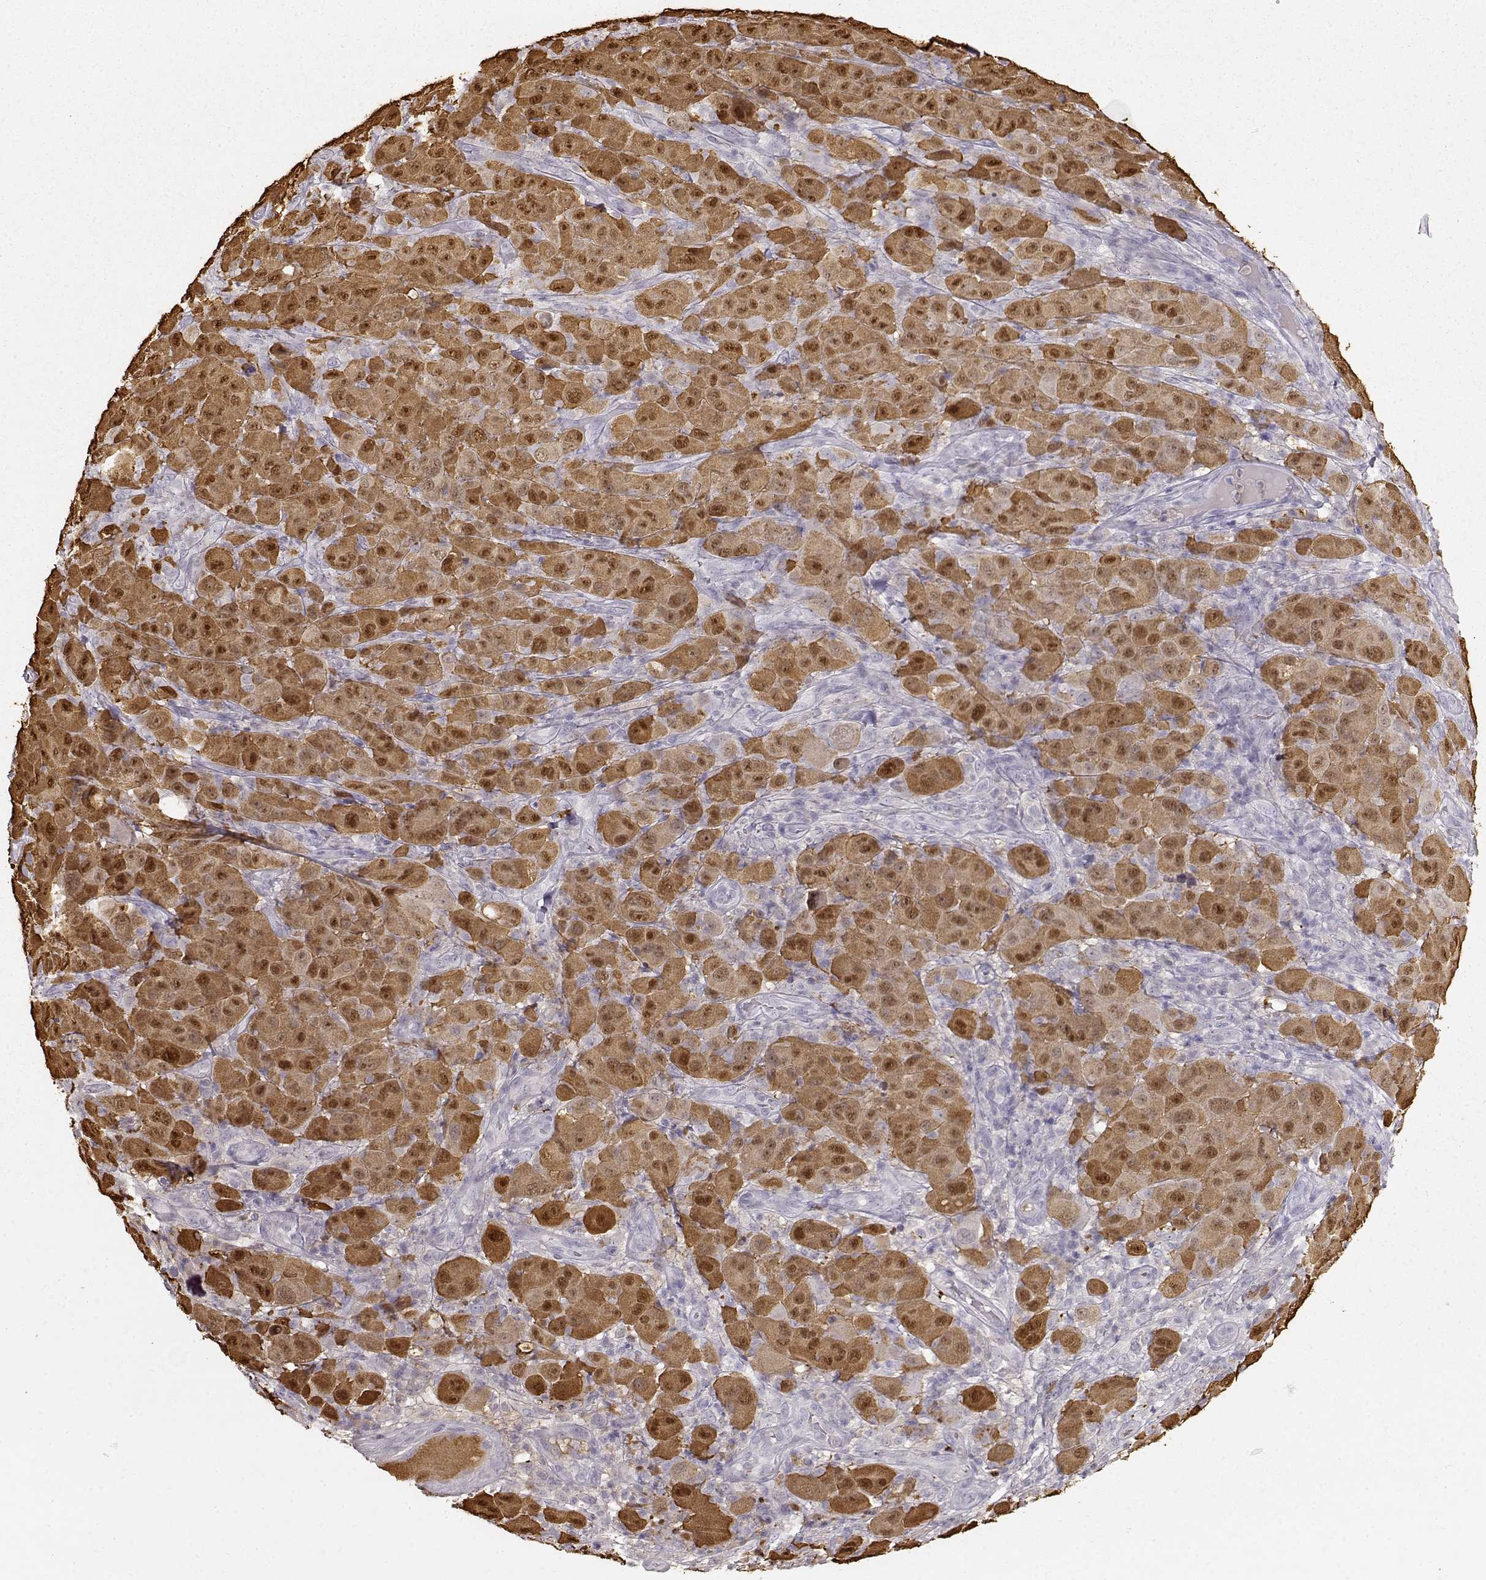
{"staining": {"intensity": "strong", "quantity": ">75%", "location": "cytoplasmic/membranous,nuclear"}, "tissue": "melanoma", "cell_type": "Tumor cells", "image_type": "cancer", "snomed": [{"axis": "morphology", "description": "Malignant melanoma, NOS"}, {"axis": "topography", "description": "Skin"}], "caption": "A brown stain labels strong cytoplasmic/membranous and nuclear positivity of a protein in human melanoma tumor cells. (DAB = brown stain, brightfield microscopy at high magnification).", "gene": "S100B", "patient": {"sex": "female", "age": 87}}